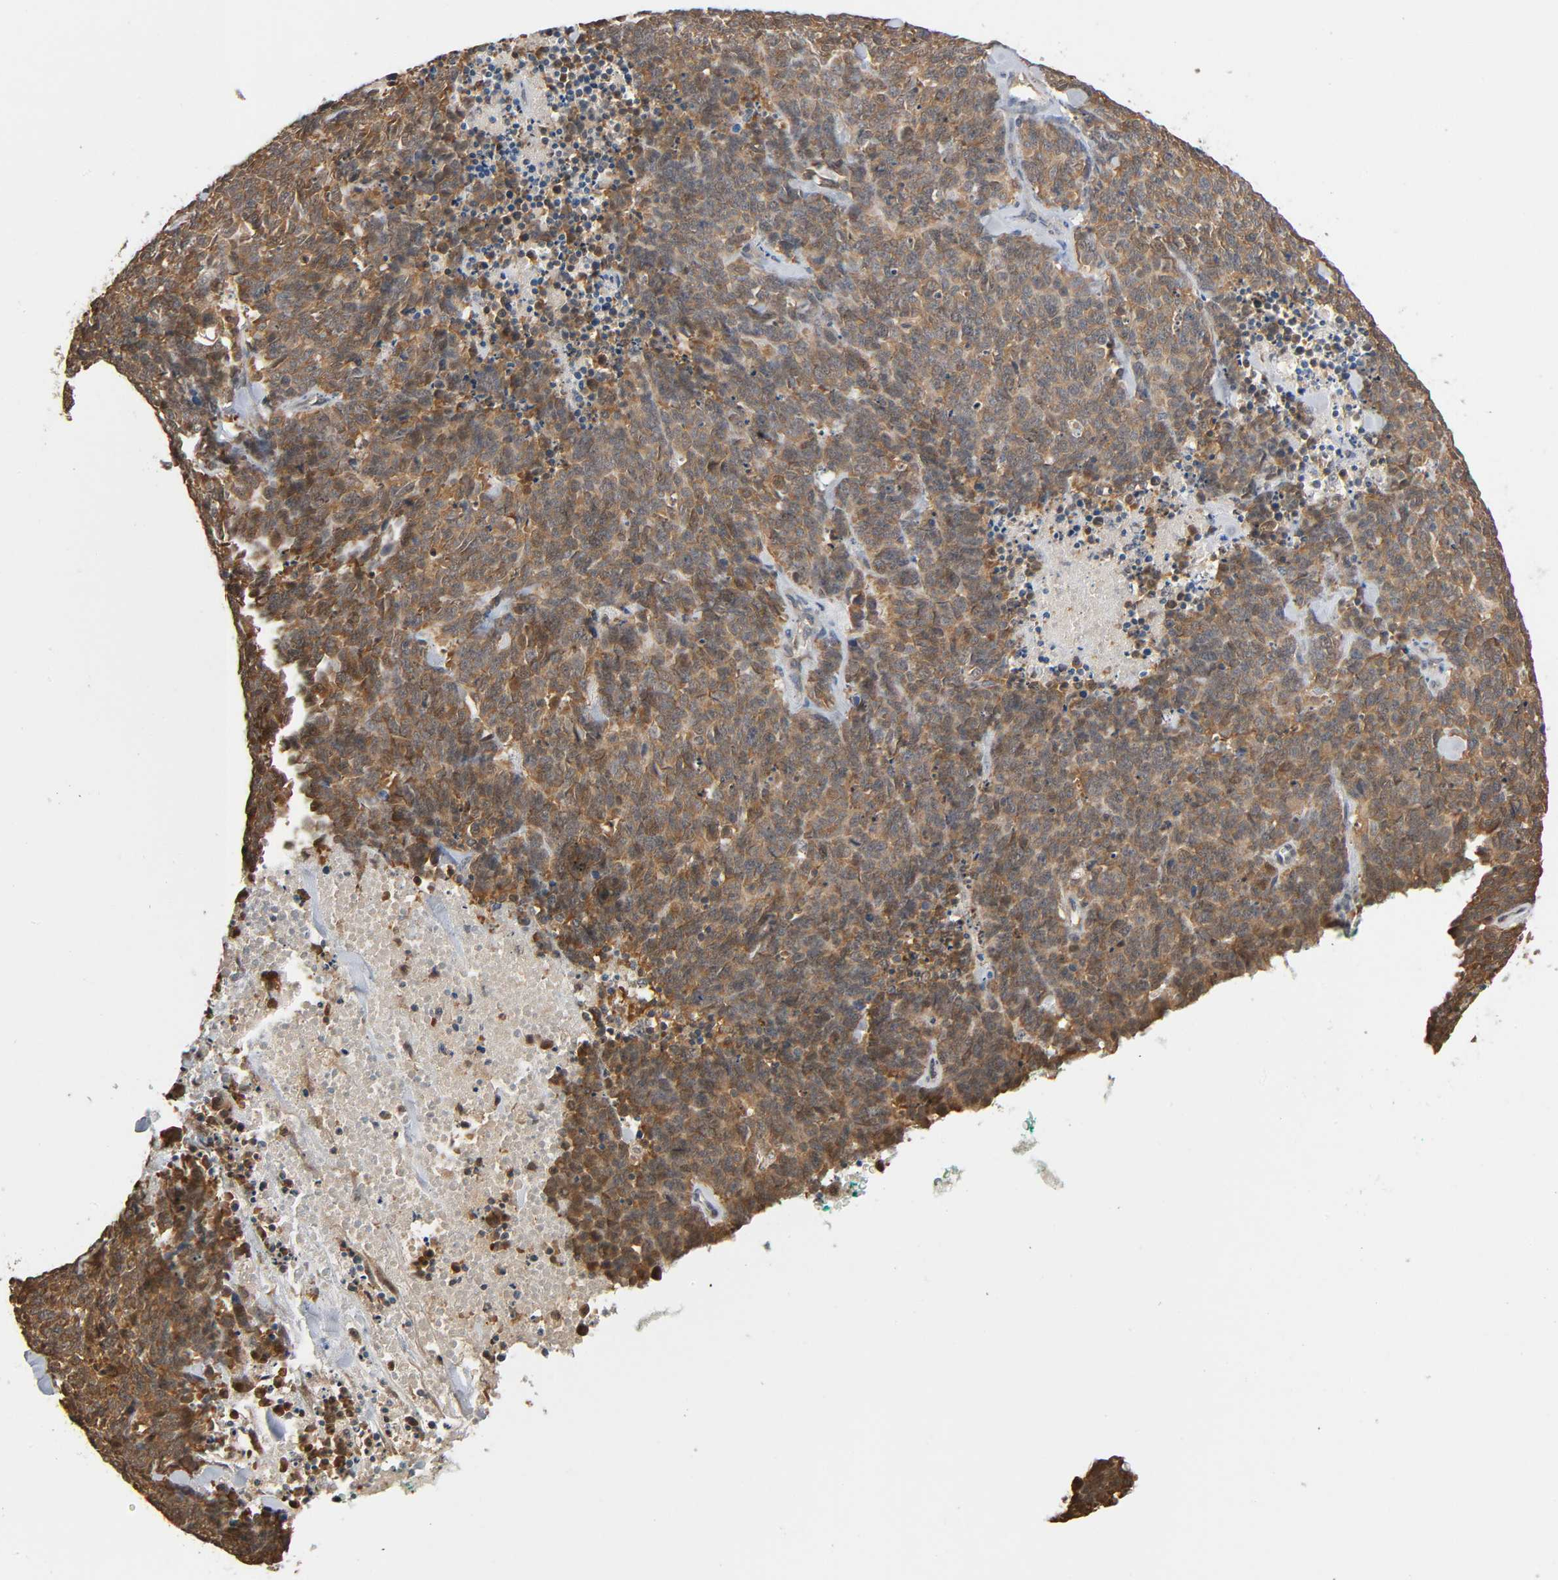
{"staining": {"intensity": "moderate", "quantity": "25%-75%", "location": "cytoplasmic/membranous,nuclear"}, "tissue": "lung cancer", "cell_type": "Tumor cells", "image_type": "cancer", "snomed": [{"axis": "morphology", "description": "Neoplasm, malignant, NOS"}, {"axis": "topography", "description": "Lung"}], "caption": "This is a histology image of immunohistochemistry (IHC) staining of lung cancer, which shows moderate positivity in the cytoplasmic/membranous and nuclear of tumor cells.", "gene": "NEDD8", "patient": {"sex": "female", "age": 58}}